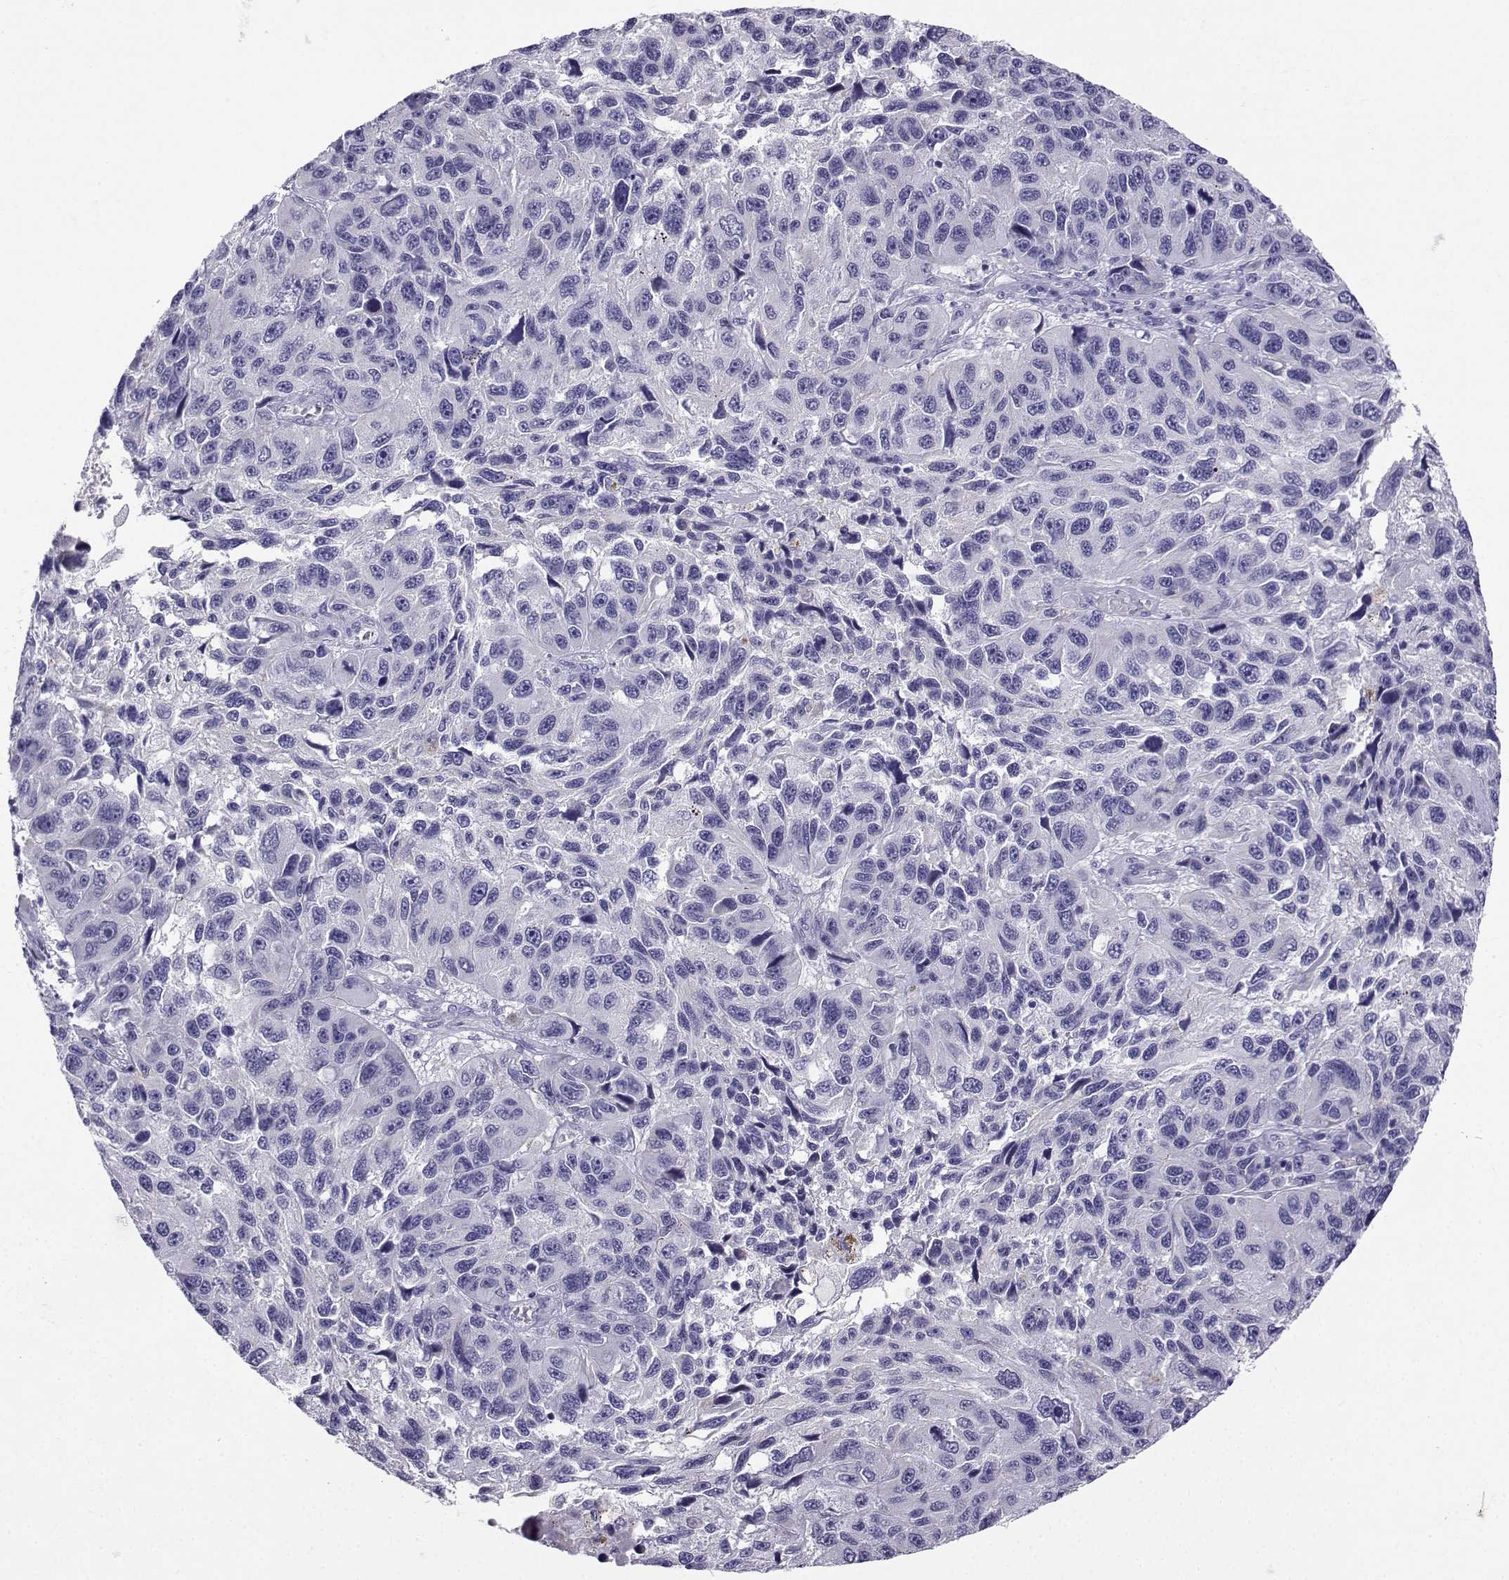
{"staining": {"intensity": "negative", "quantity": "none", "location": "none"}, "tissue": "melanoma", "cell_type": "Tumor cells", "image_type": "cancer", "snomed": [{"axis": "morphology", "description": "Malignant melanoma, NOS"}, {"axis": "topography", "description": "Skin"}], "caption": "A histopathology image of human malignant melanoma is negative for staining in tumor cells.", "gene": "FBXO24", "patient": {"sex": "male", "age": 53}}